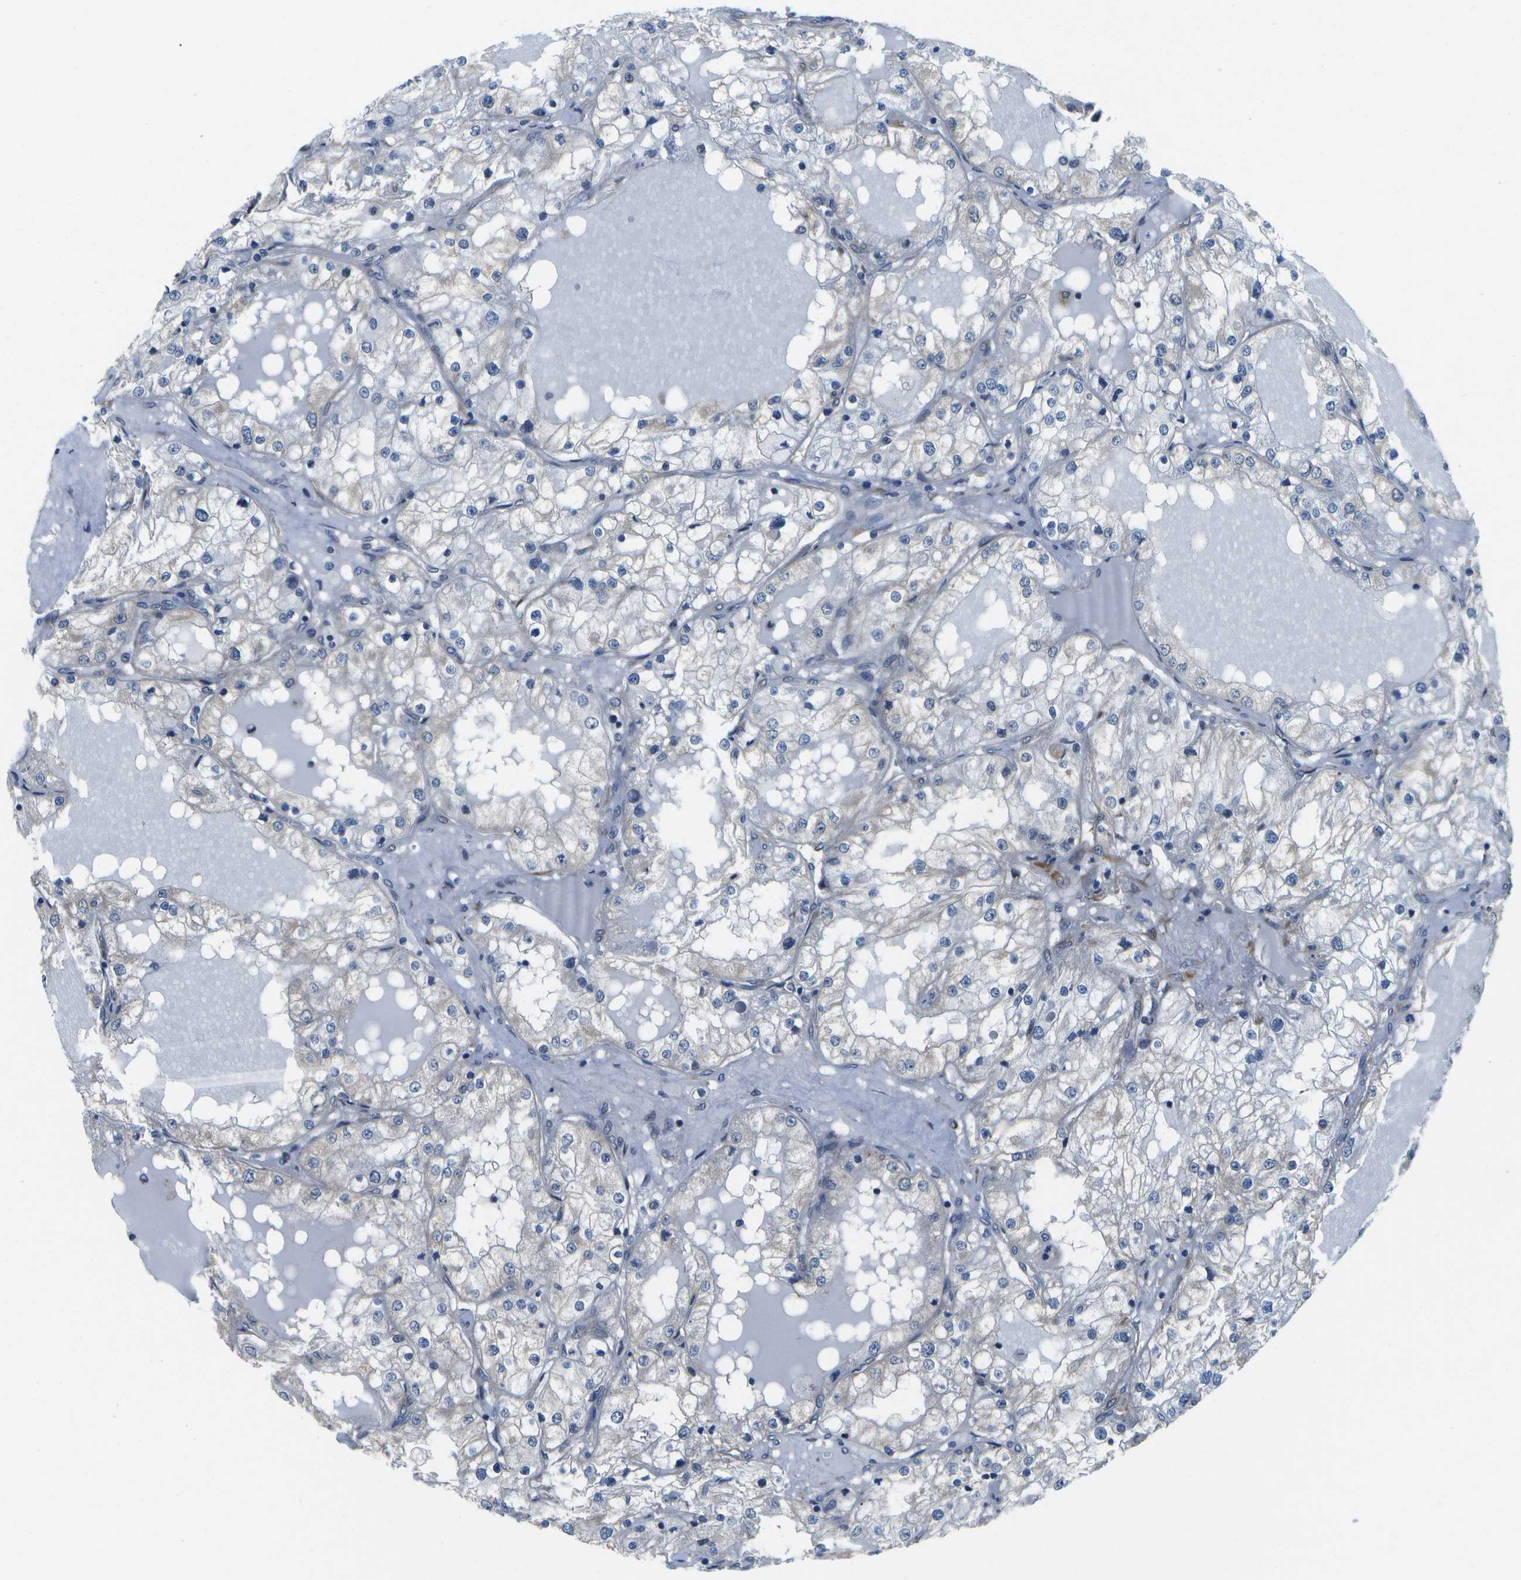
{"staining": {"intensity": "negative", "quantity": "none", "location": "none"}, "tissue": "renal cancer", "cell_type": "Tumor cells", "image_type": "cancer", "snomed": [{"axis": "morphology", "description": "Adenocarcinoma, NOS"}, {"axis": "topography", "description": "Kidney"}], "caption": "This is an immunohistochemistry photomicrograph of human renal cancer (adenocarcinoma). There is no expression in tumor cells.", "gene": "P3H1", "patient": {"sex": "male", "age": 68}}